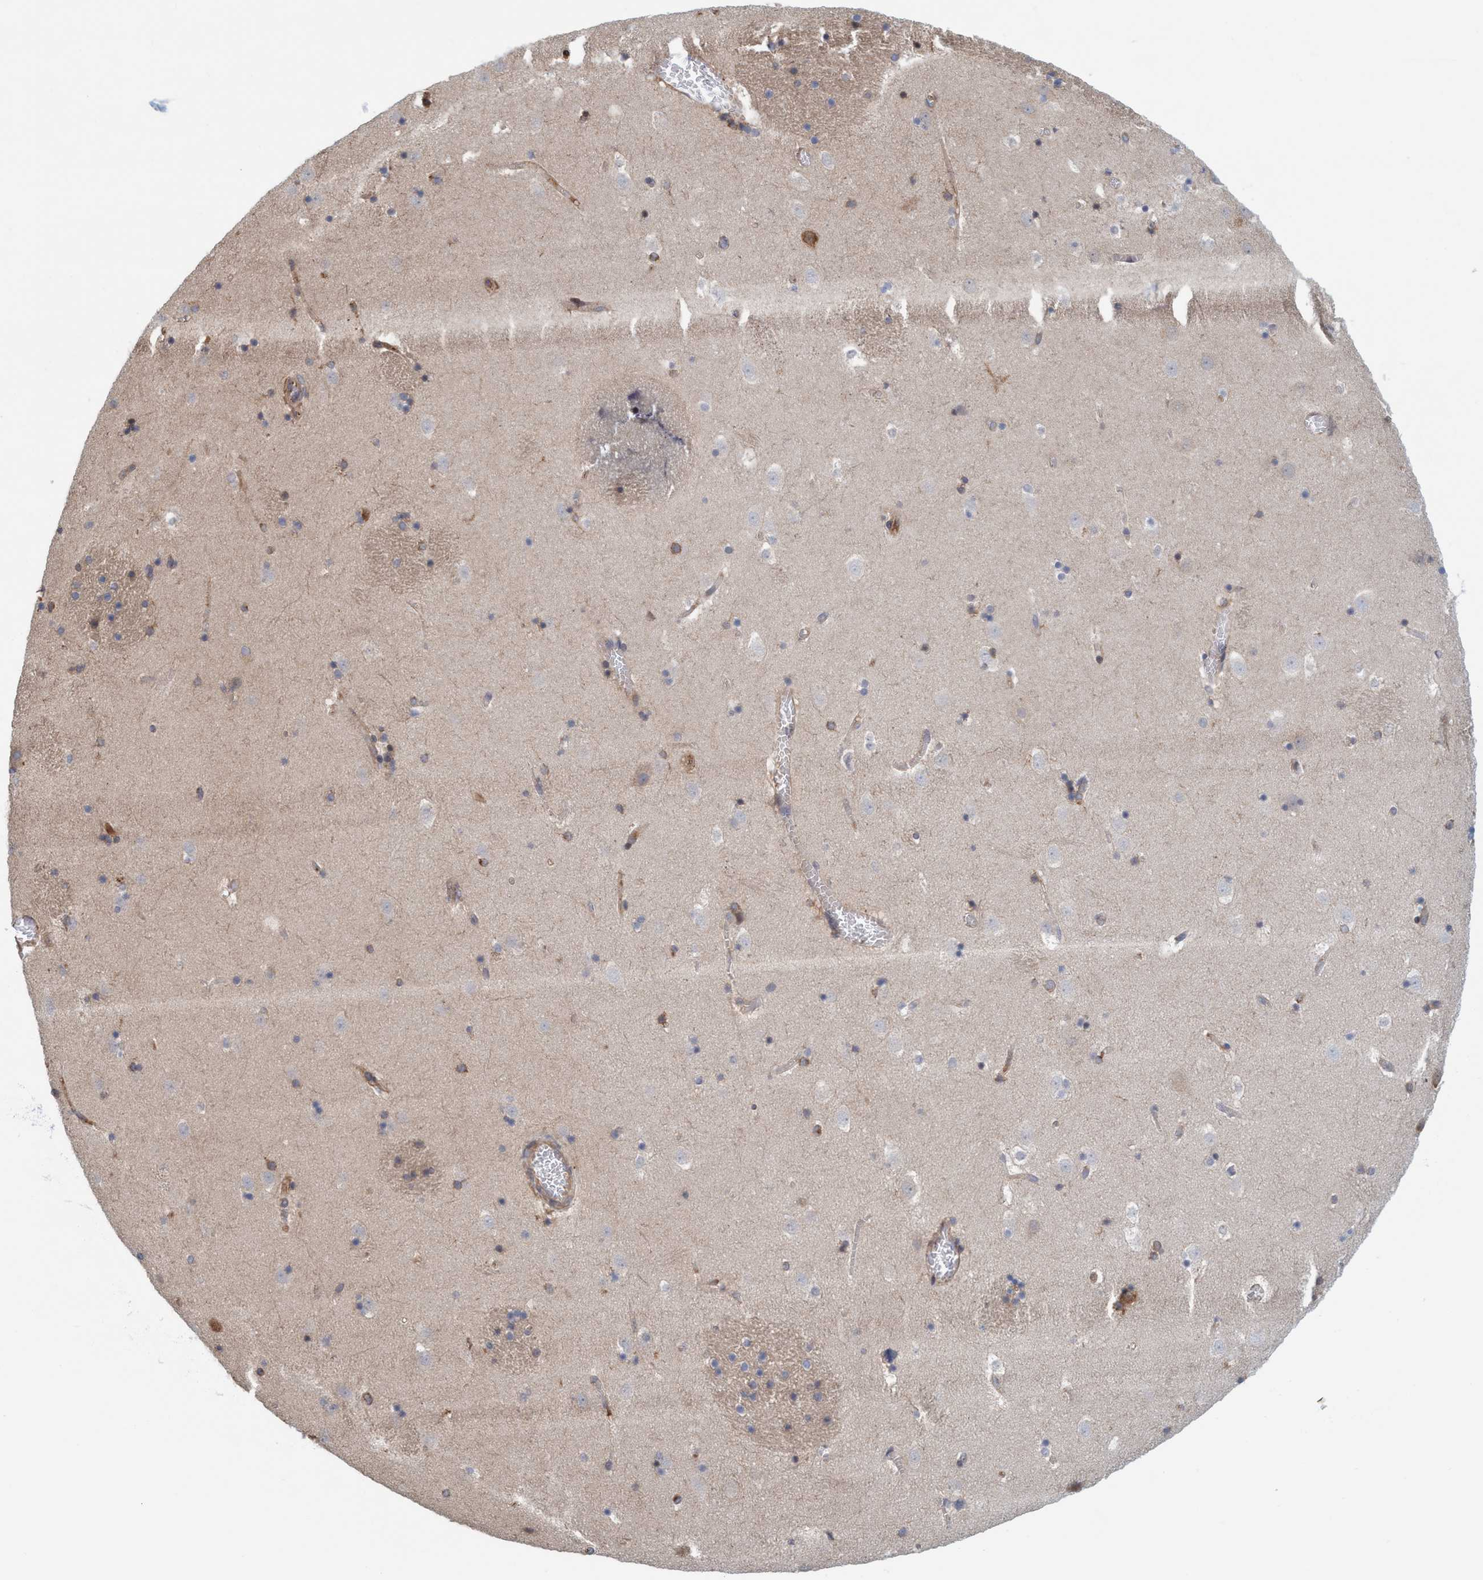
{"staining": {"intensity": "weak", "quantity": "<25%", "location": "cytoplasmic/membranous"}, "tissue": "caudate", "cell_type": "Glial cells", "image_type": "normal", "snomed": [{"axis": "morphology", "description": "Normal tissue, NOS"}, {"axis": "topography", "description": "Lateral ventricle wall"}], "caption": "Image shows no protein staining in glial cells of normal caudate.", "gene": "SPECC1", "patient": {"sex": "male", "age": 45}}